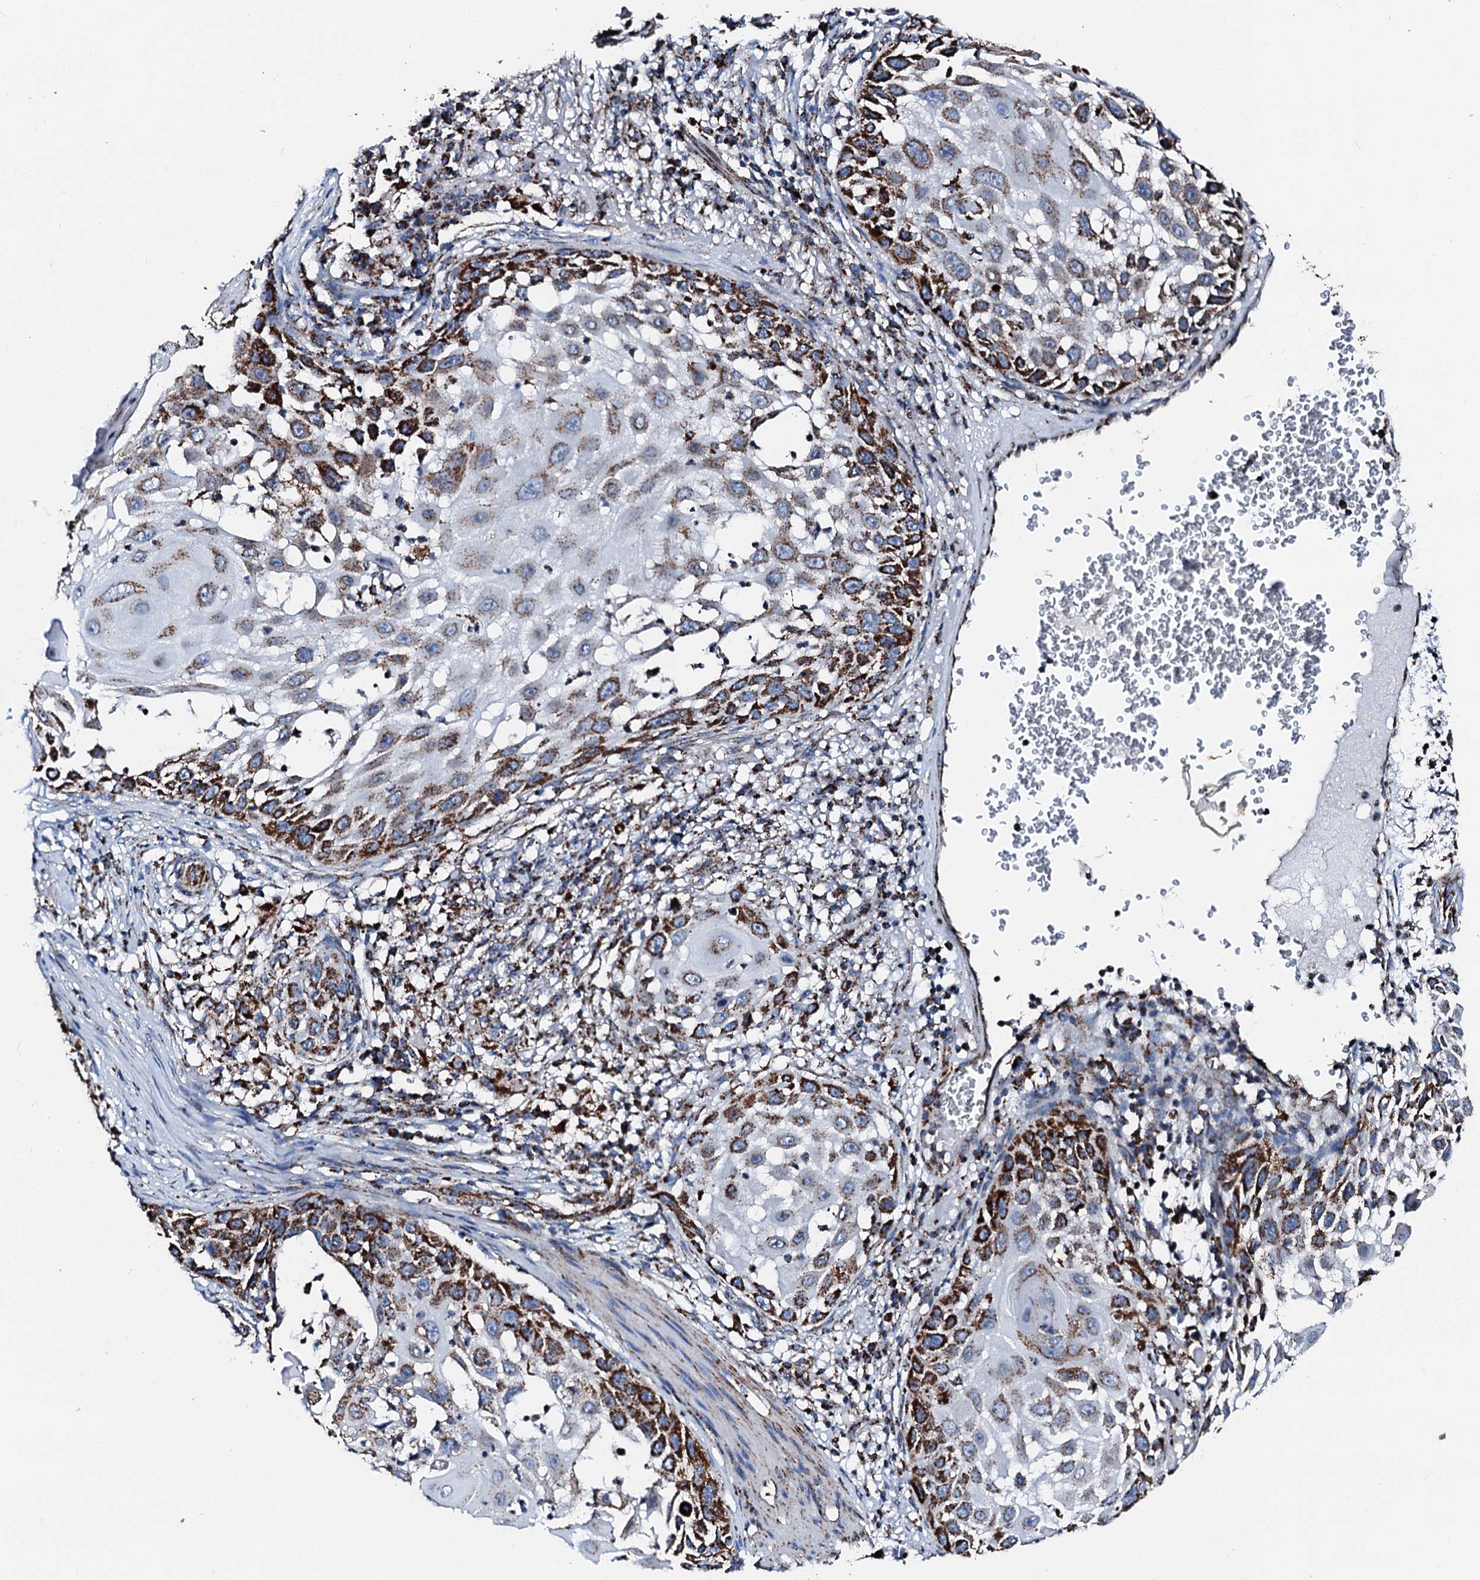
{"staining": {"intensity": "strong", "quantity": ">75%", "location": "cytoplasmic/membranous"}, "tissue": "skin cancer", "cell_type": "Tumor cells", "image_type": "cancer", "snomed": [{"axis": "morphology", "description": "Squamous cell carcinoma, NOS"}, {"axis": "topography", "description": "Skin"}], "caption": "Immunohistochemistry (IHC) (DAB (3,3'-diaminobenzidine)) staining of human skin cancer (squamous cell carcinoma) reveals strong cytoplasmic/membranous protein expression in approximately >75% of tumor cells.", "gene": "HADH", "patient": {"sex": "female", "age": 44}}